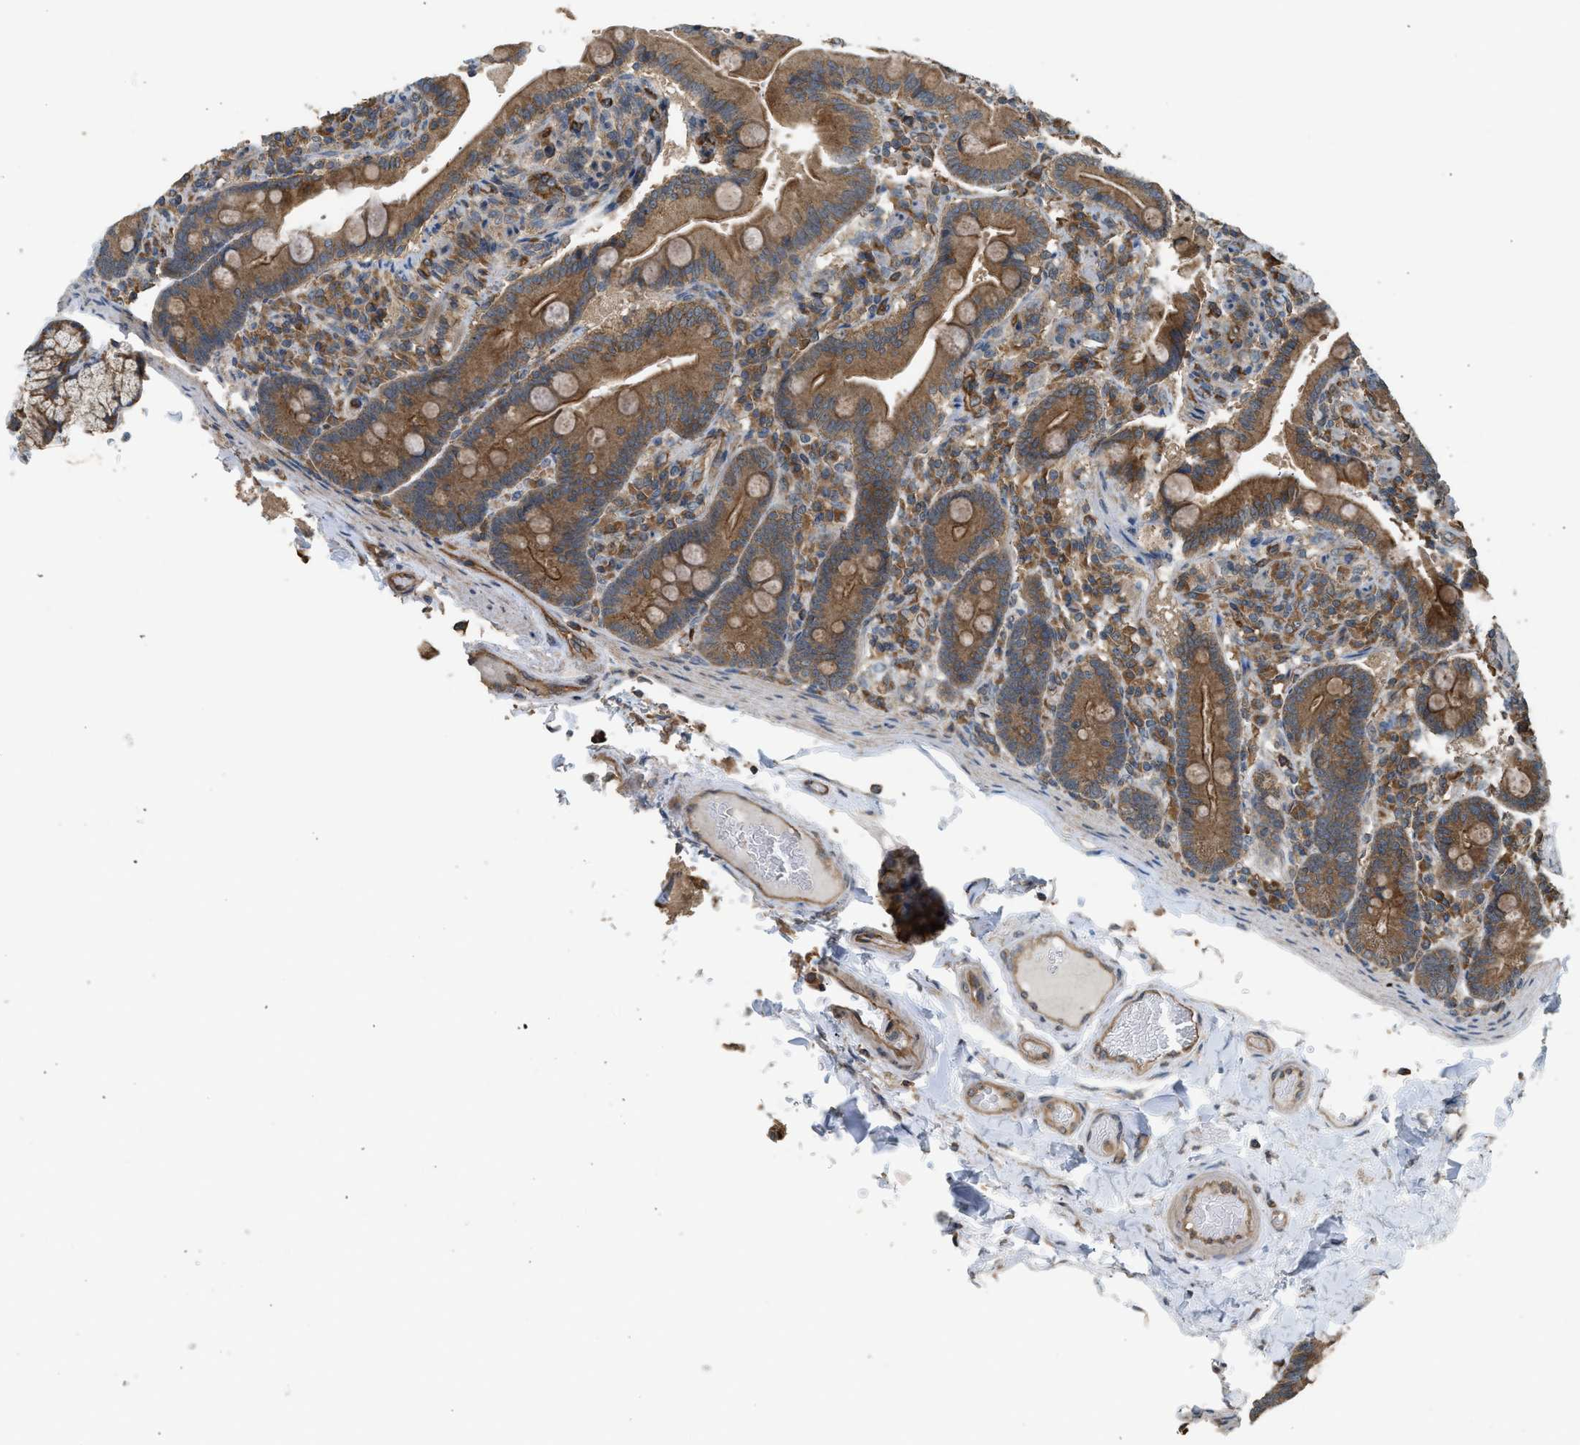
{"staining": {"intensity": "moderate", "quantity": ">75%", "location": "cytoplasmic/membranous"}, "tissue": "duodenum", "cell_type": "Glandular cells", "image_type": "normal", "snomed": [{"axis": "morphology", "description": "Normal tissue, NOS"}, {"axis": "topography", "description": "Duodenum"}], "caption": "Normal duodenum was stained to show a protein in brown. There is medium levels of moderate cytoplasmic/membranous staining in about >75% of glandular cells. The protein is shown in brown color, while the nuclei are stained blue.", "gene": "HIP1R", "patient": {"sex": "male", "age": 54}}